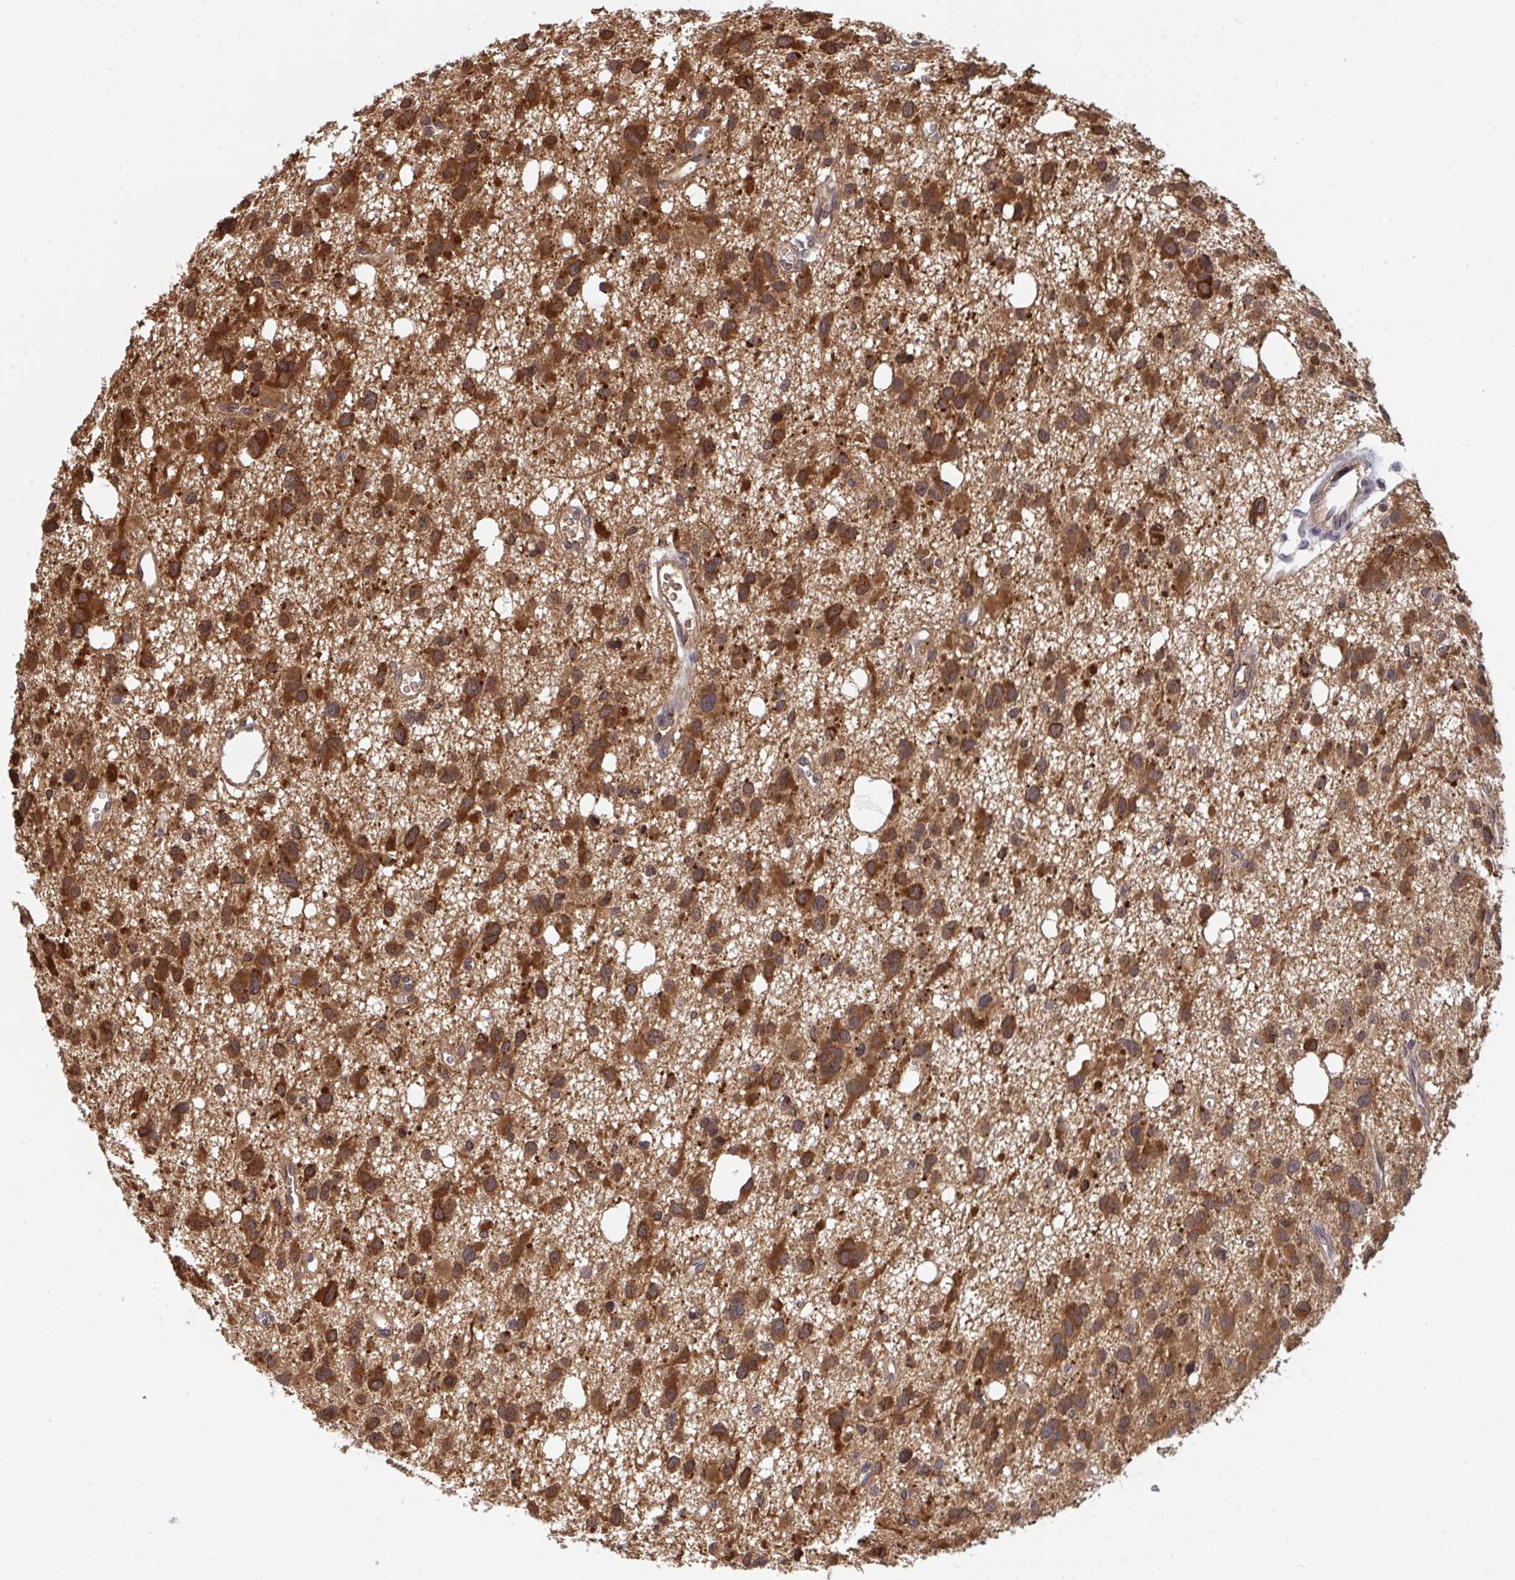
{"staining": {"intensity": "strong", "quantity": ">75%", "location": "cytoplasmic/membranous"}, "tissue": "glioma", "cell_type": "Tumor cells", "image_type": "cancer", "snomed": [{"axis": "morphology", "description": "Glioma, malignant, High grade"}, {"axis": "topography", "description": "Brain"}], "caption": "Tumor cells demonstrate high levels of strong cytoplasmic/membranous staining in about >75% of cells in glioma.", "gene": "TIGAR", "patient": {"sex": "male", "age": 23}}